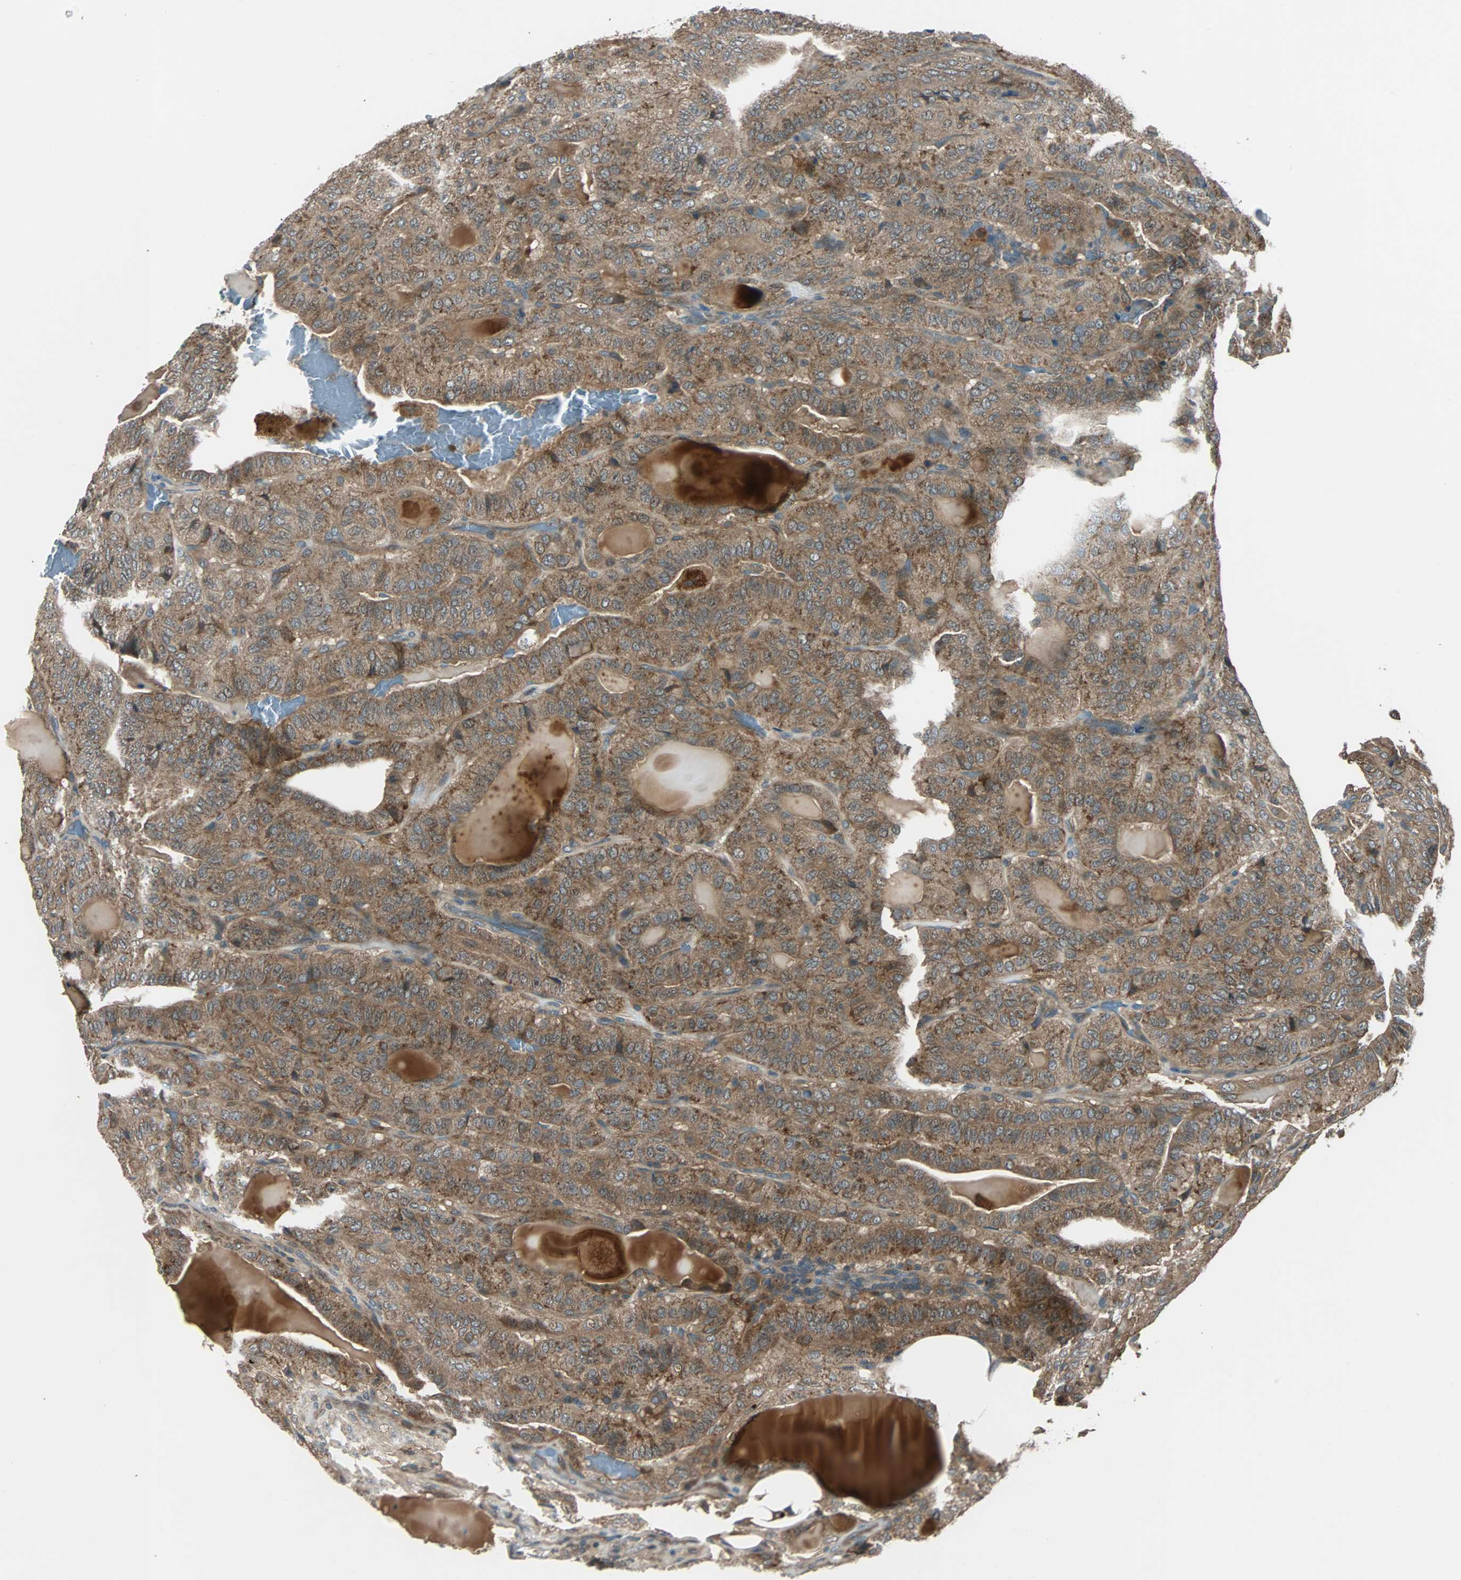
{"staining": {"intensity": "moderate", "quantity": ">75%", "location": "cytoplasmic/membranous"}, "tissue": "thyroid cancer", "cell_type": "Tumor cells", "image_type": "cancer", "snomed": [{"axis": "morphology", "description": "Papillary adenocarcinoma, NOS"}, {"axis": "topography", "description": "Thyroid gland"}], "caption": "High-magnification brightfield microscopy of papillary adenocarcinoma (thyroid) stained with DAB (brown) and counterstained with hematoxylin (blue). tumor cells exhibit moderate cytoplasmic/membranous expression is identified in about>75% of cells. Ihc stains the protein of interest in brown and the nuclei are stained blue.", "gene": "ARF1", "patient": {"sex": "male", "age": 77}}